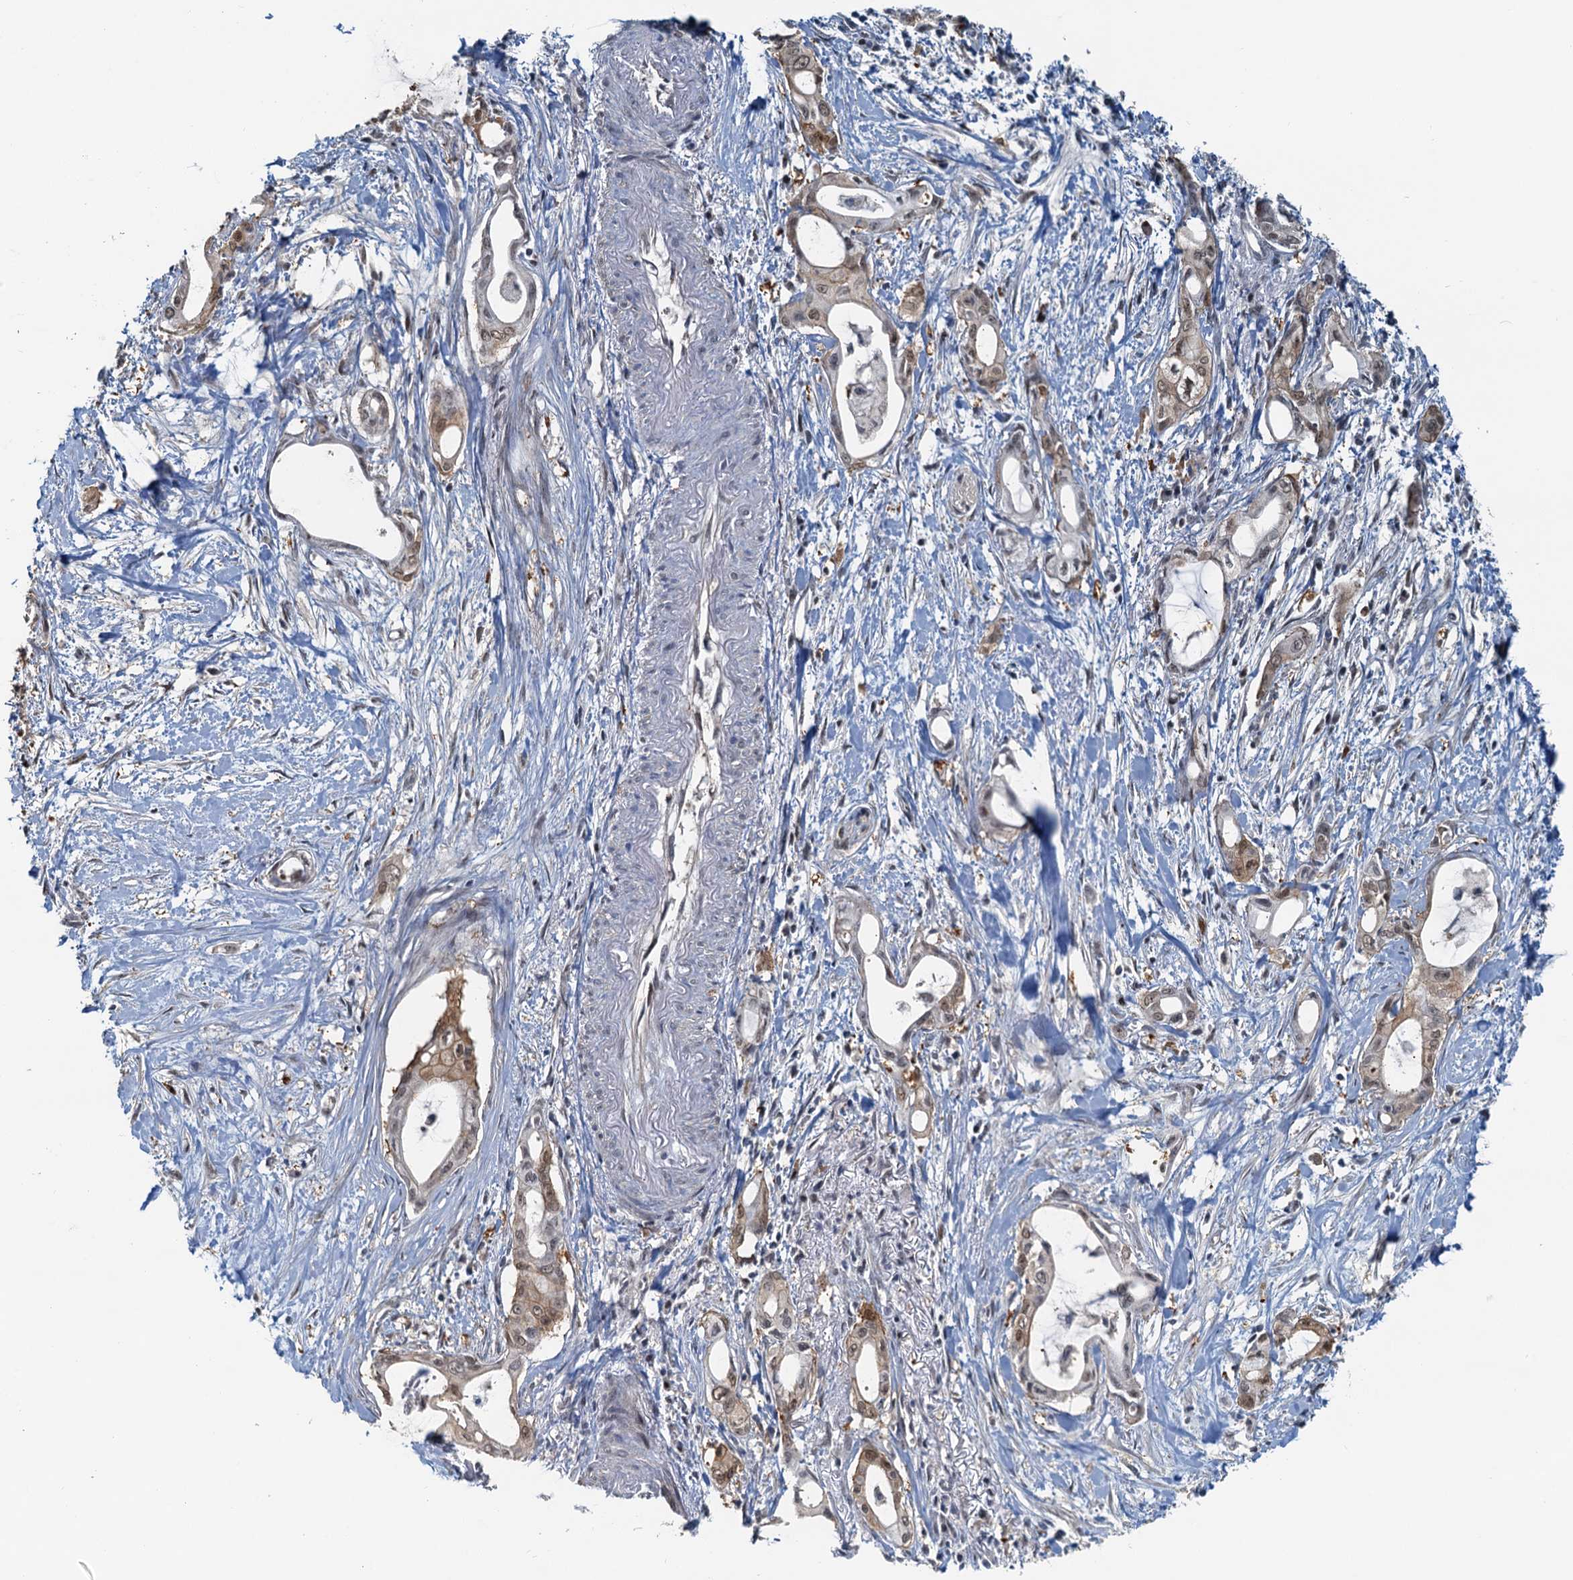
{"staining": {"intensity": "weak", "quantity": "25%-75%", "location": "nuclear"}, "tissue": "pancreatic cancer", "cell_type": "Tumor cells", "image_type": "cancer", "snomed": [{"axis": "morphology", "description": "Adenocarcinoma, NOS"}, {"axis": "topography", "description": "Pancreas"}], "caption": "Human pancreatic cancer stained with a protein marker reveals weak staining in tumor cells.", "gene": "SPINDOC", "patient": {"sex": "male", "age": 72}}